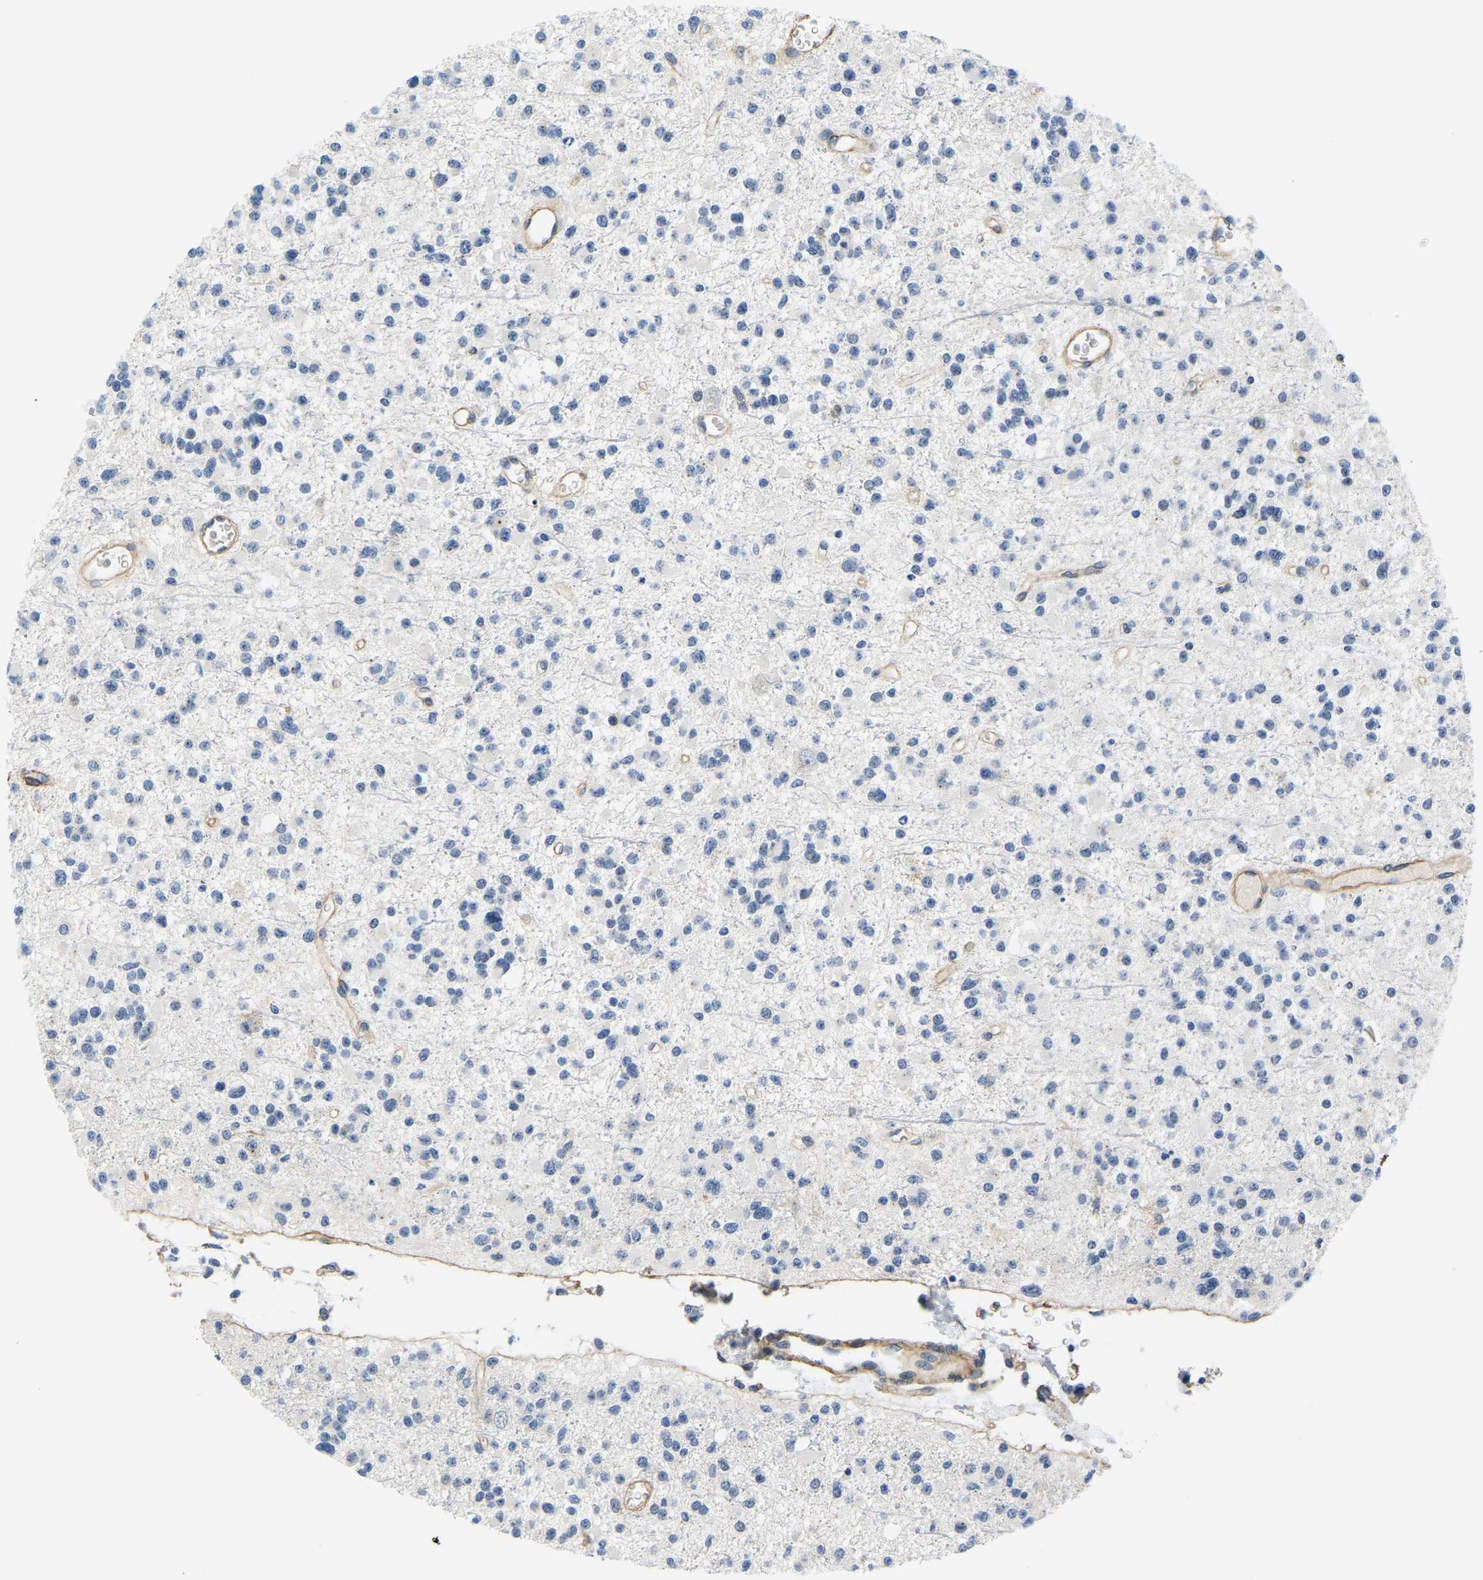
{"staining": {"intensity": "negative", "quantity": "none", "location": "none"}, "tissue": "glioma", "cell_type": "Tumor cells", "image_type": "cancer", "snomed": [{"axis": "morphology", "description": "Glioma, malignant, Low grade"}, {"axis": "topography", "description": "Brain"}], "caption": "Tumor cells show no significant protein staining in malignant glioma (low-grade).", "gene": "LIAS", "patient": {"sex": "female", "age": 22}}